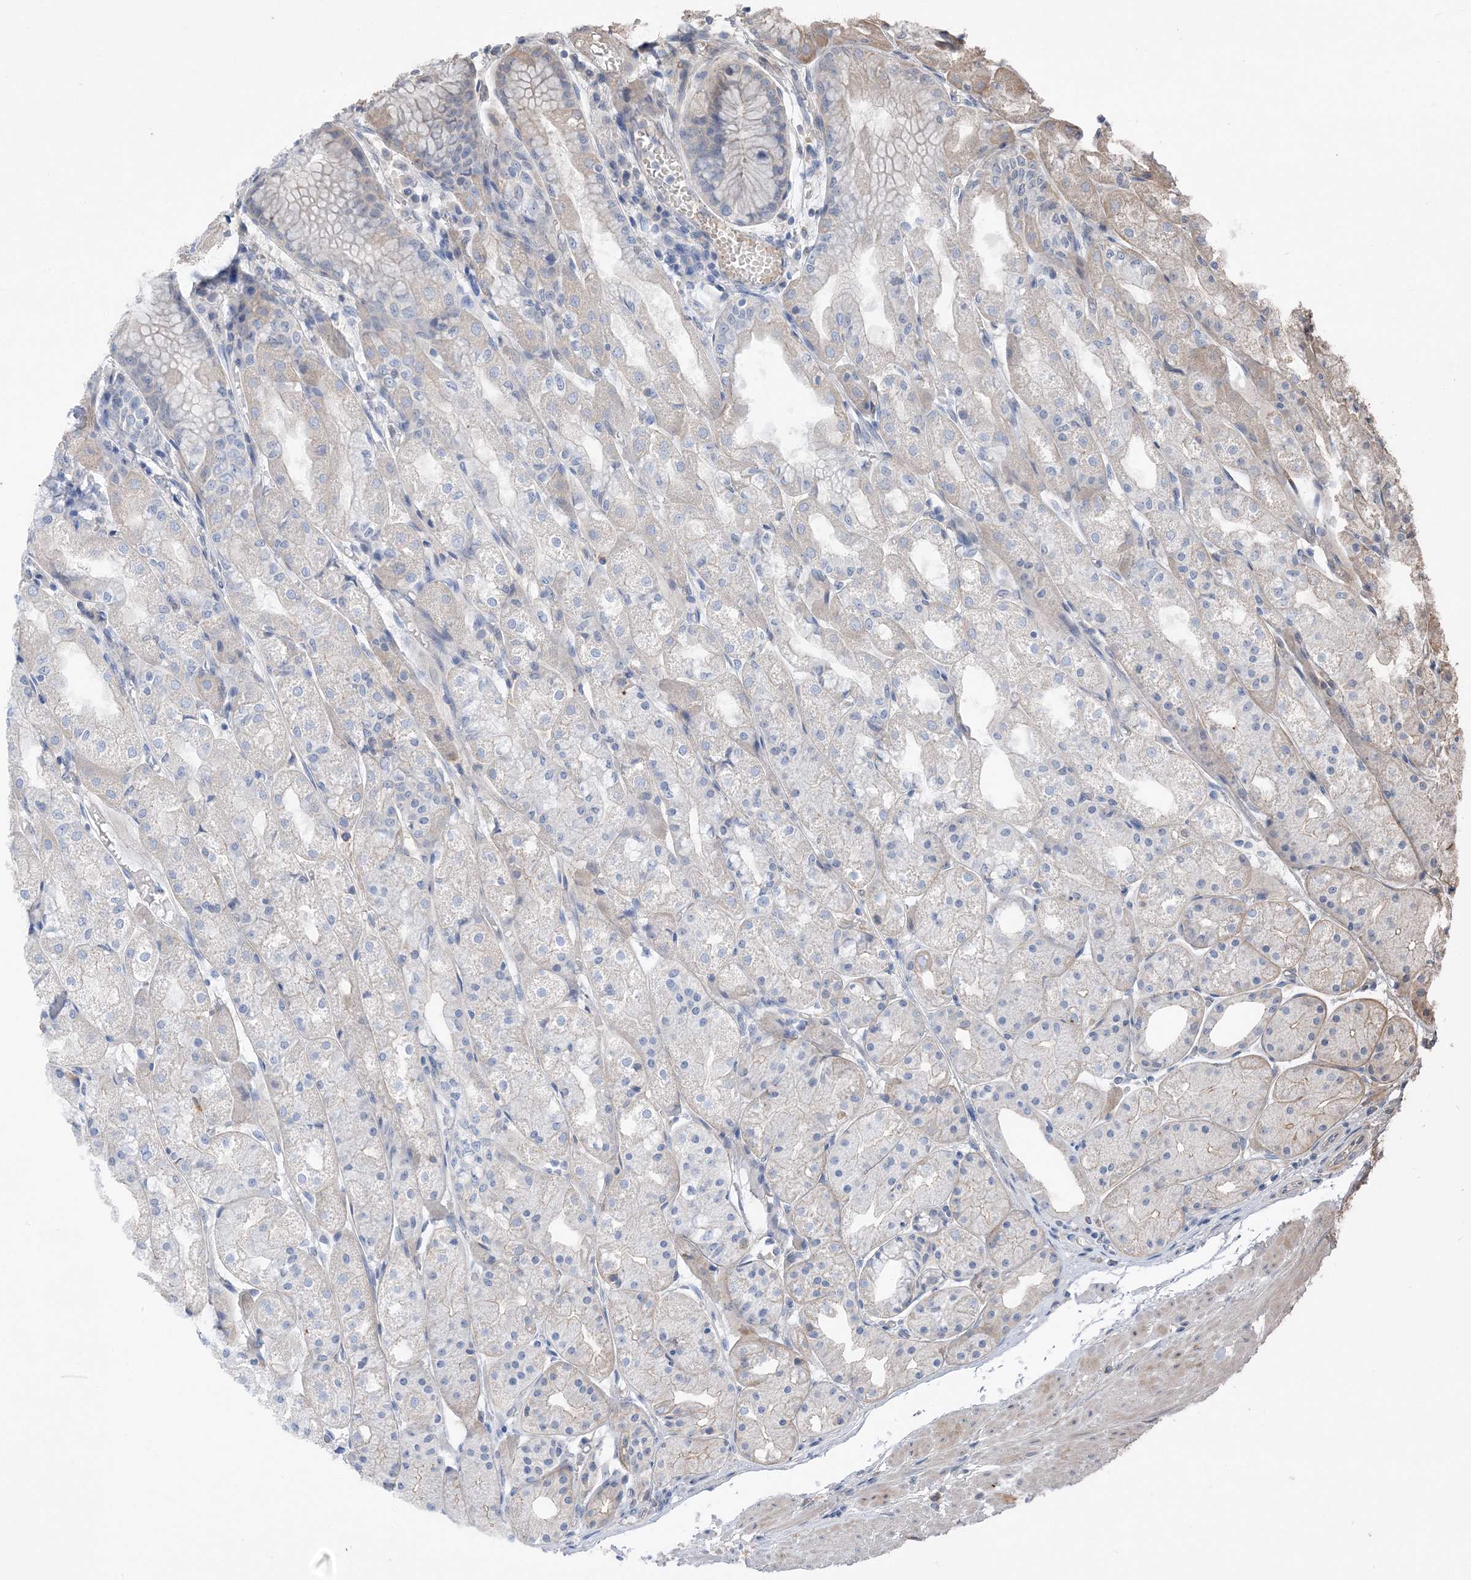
{"staining": {"intensity": "negative", "quantity": "none", "location": "none"}, "tissue": "stomach", "cell_type": "Glandular cells", "image_type": "normal", "snomed": [{"axis": "morphology", "description": "Normal tissue, NOS"}, {"axis": "topography", "description": "Stomach, upper"}], "caption": "Immunohistochemistry photomicrograph of unremarkable stomach: human stomach stained with DAB (3,3'-diaminobenzidine) exhibits no significant protein expression in glandular cells.", "gene": "NCOA7", "patient": {"sex": "male", "age": 72}}